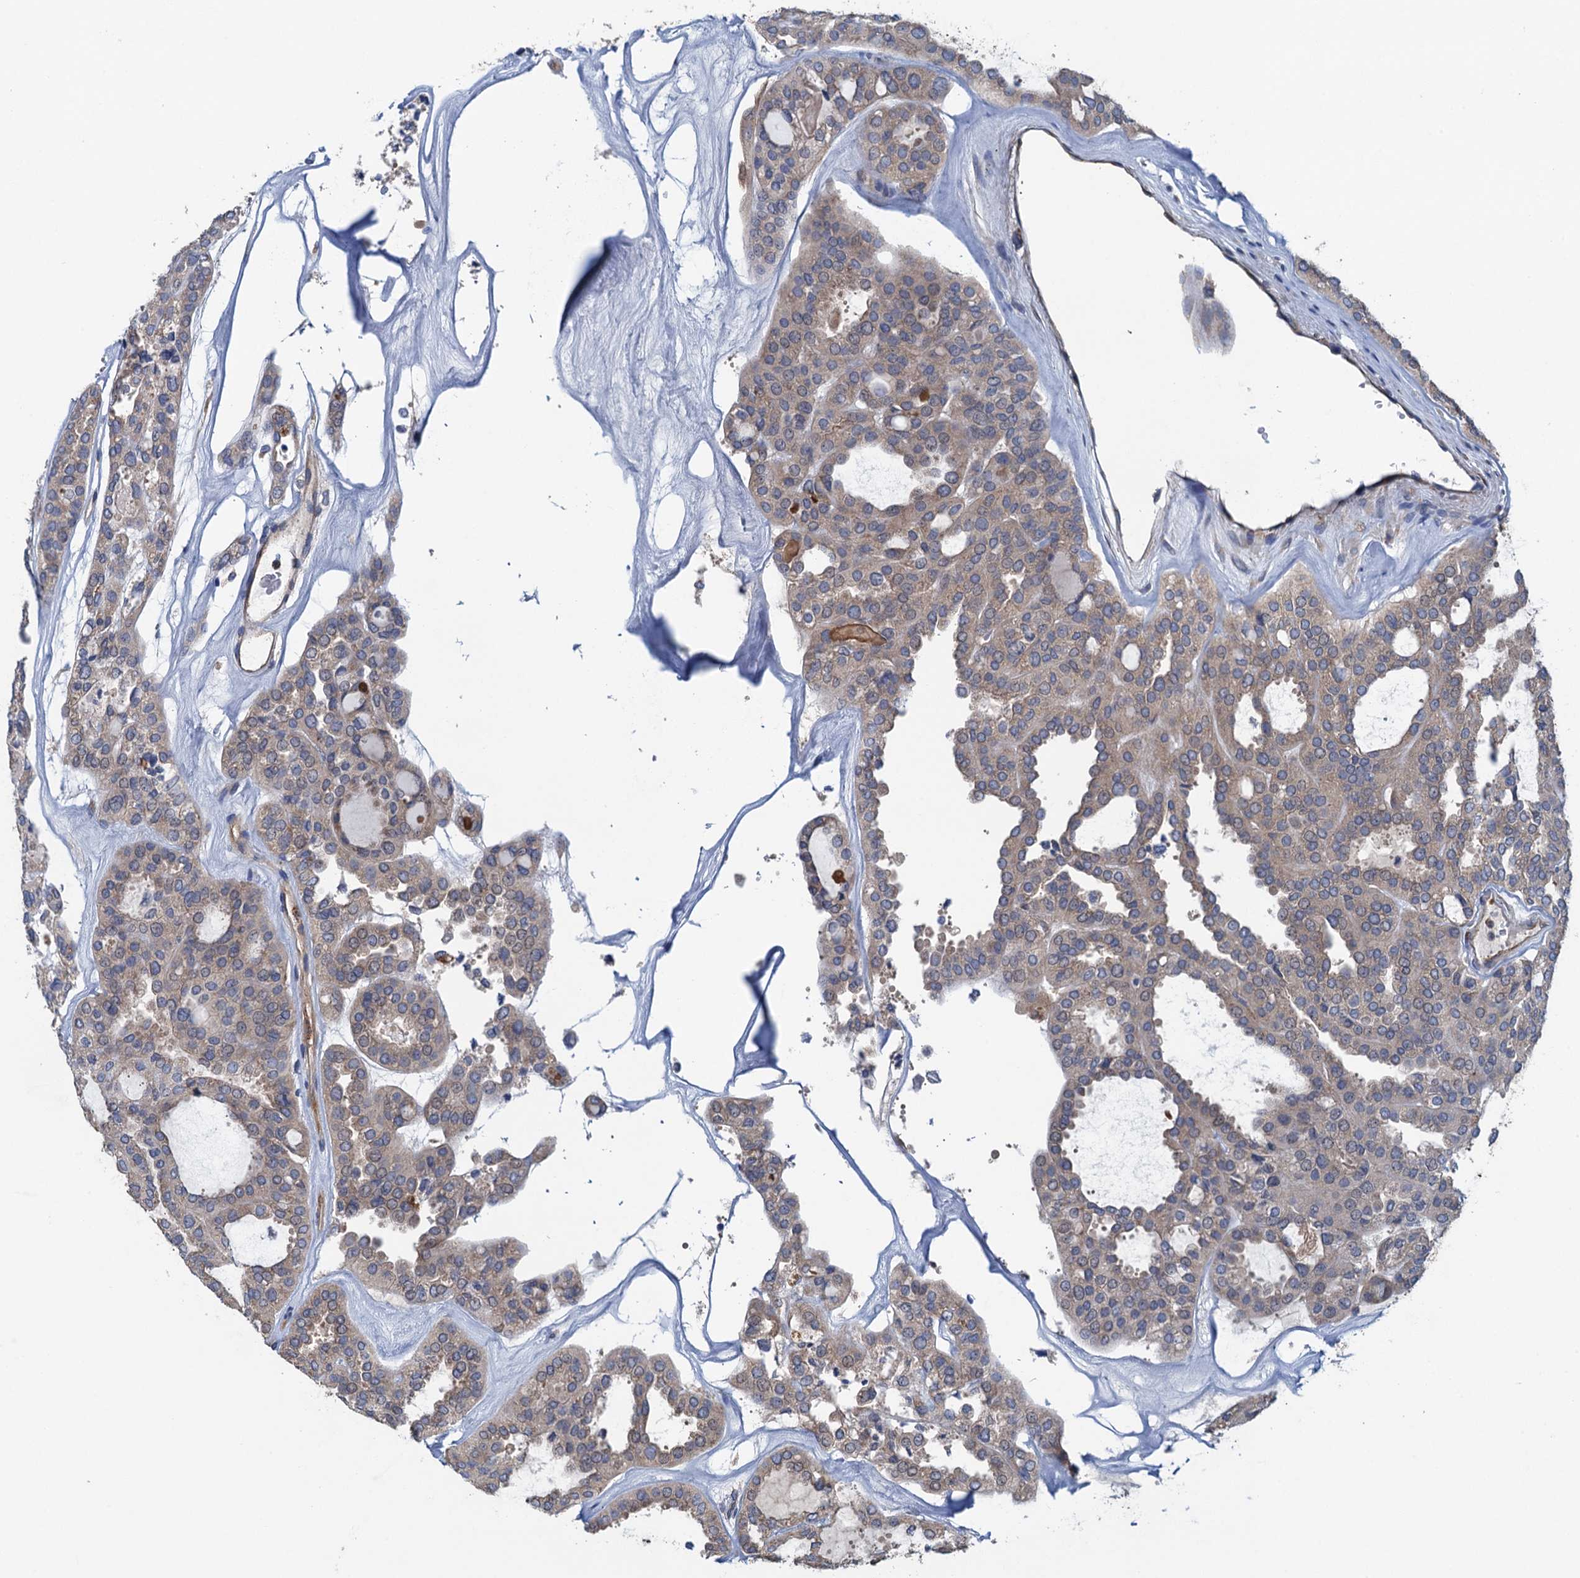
{"staining": {"intensity": "weak", "quantity": ">75%", "location": "cytoplasmic/membranous"}, "tissue": "thyroid cancer", "cell_type": "Tumor cells", "image_type": "cancer", "snomed": [{"axis": "morphology", "description": "Follicular adenoma carcinoma, NOS"}, {"axis": "topography", "description": "Thyroid gland"}], "caption": "Immunohistochemical staining of human thyroid cancer exhibits low levels of weak cytoplasmic/membranous expression in about >75% of tumor cells. The staining was performed using DAB, with brown indicating positive protein expression. Nuclei are stained blue with hematoxylin.", "gene": "ADCY9", "patient": {"sex": "male", "age": 75}}